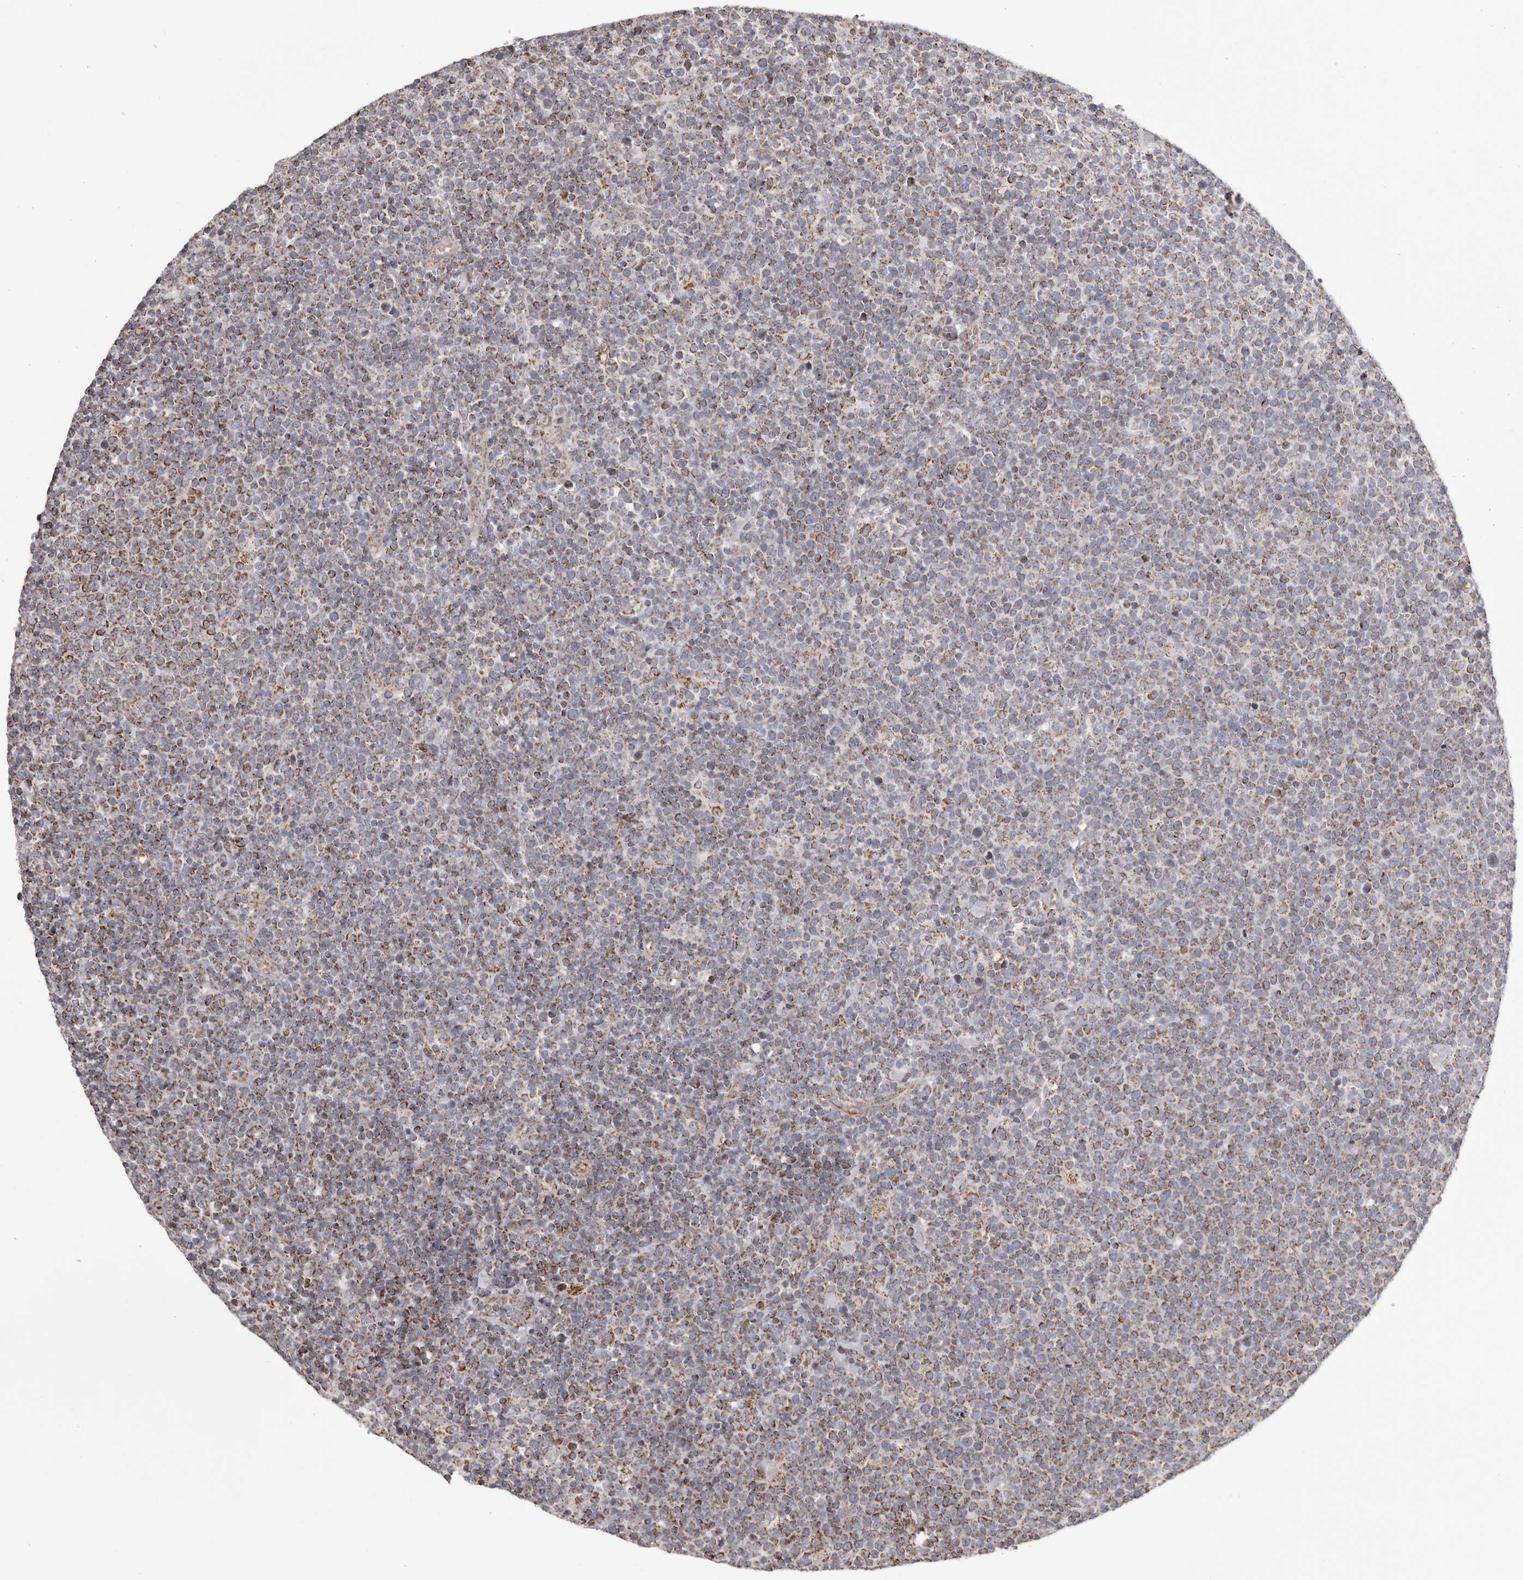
{"staining": {"intensity": "weak", "quantity": ">75%", "location": "cytoplasmic/membranous"}, "tissue": "lymphoma", "cell_type": "Tumor cells", "image_type": "cancer", "snomed": [{"axis": "morphology", "description": "Malignant lymphoma, non-Hodgkin's type, High grade"}, {"axis": "topography", "description": "Lymph node"}], "caption": "Tumor cells exhibit low levels of weak cytoplasmic/membranous expression in about >75% of cells in lymphoma. (brown staining indicates protein expression, while blue staining denotes nuclei).", "gene": "CHRM2", "patient": {"sex": "male", "age": 61}}